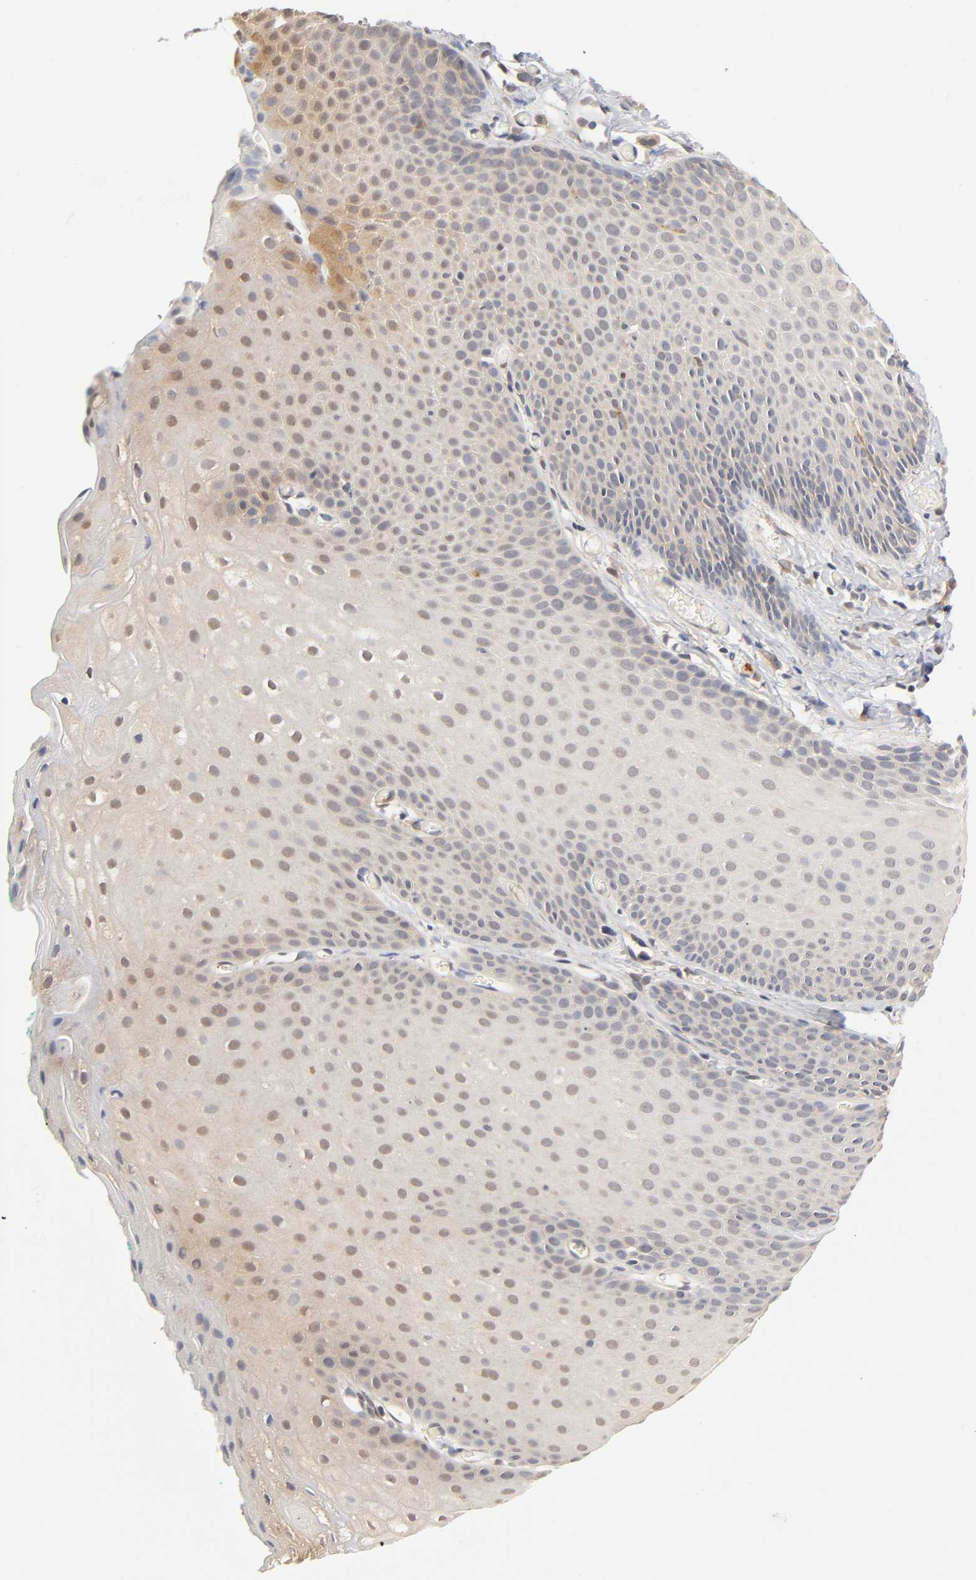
{"staining": {"intensity": "negative", "quantity": "none", "location": "none"}, "tissue": "skin", "cell_type": "Epidermal cells", "image_type": "normal", "snomed": [{"axis": "morphology", "description": "Normal tissue, NOS"}, {"axis": "morphology", "description": "Hemorrhoids"}, {"axis": "morphology", "description": "Inflammation, NOS"}, {"axis": "topography", "description": "Anal"}], "caption": "This is an IHC micrograph of benign human skin. There is no positivity in epidermal cells.", "gene": "PDE5A", "patient": {"sex": "male", "age": 60}}